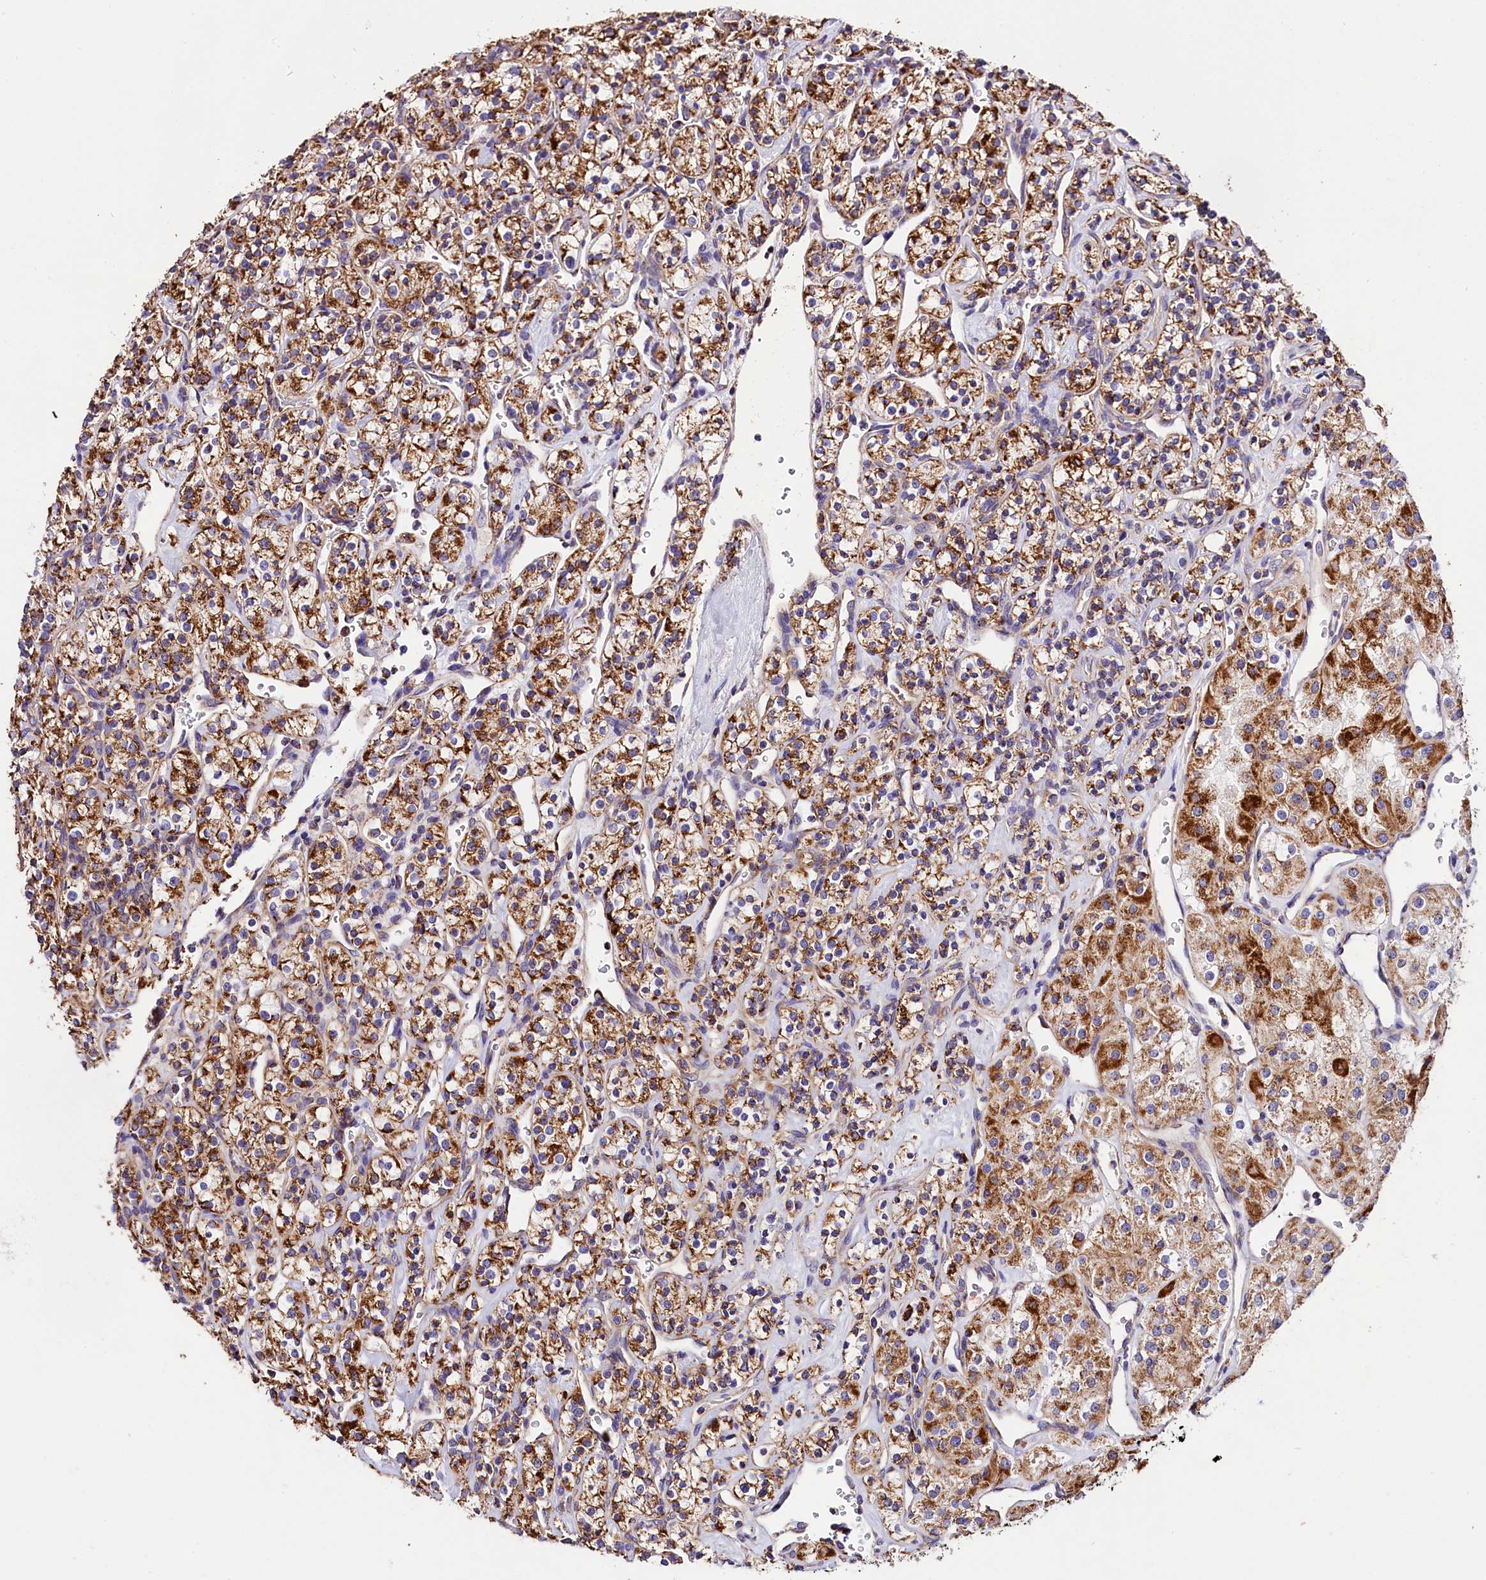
{"staining": {"intensity": "strong", "quantity": ">75%", "location": "cytoplasmic/membranous"}, "tissue": "renal cancer", "cell_type": "Tumor cells", "image_type": "cancer", "snomed": [{"axis": "morphology", "description": "Adenocarcinoma, NOS"}, {"axis": "topography", "description": "Kidney"}], "caption": "Adenocarcinoma (renal) stained with a brown dye demonstrates strong cytoplasmic/membranous positive staining in about >75% of tumor cells.", "gene": "ACAA2", "patient": {"sex": "male", "age": 77}}